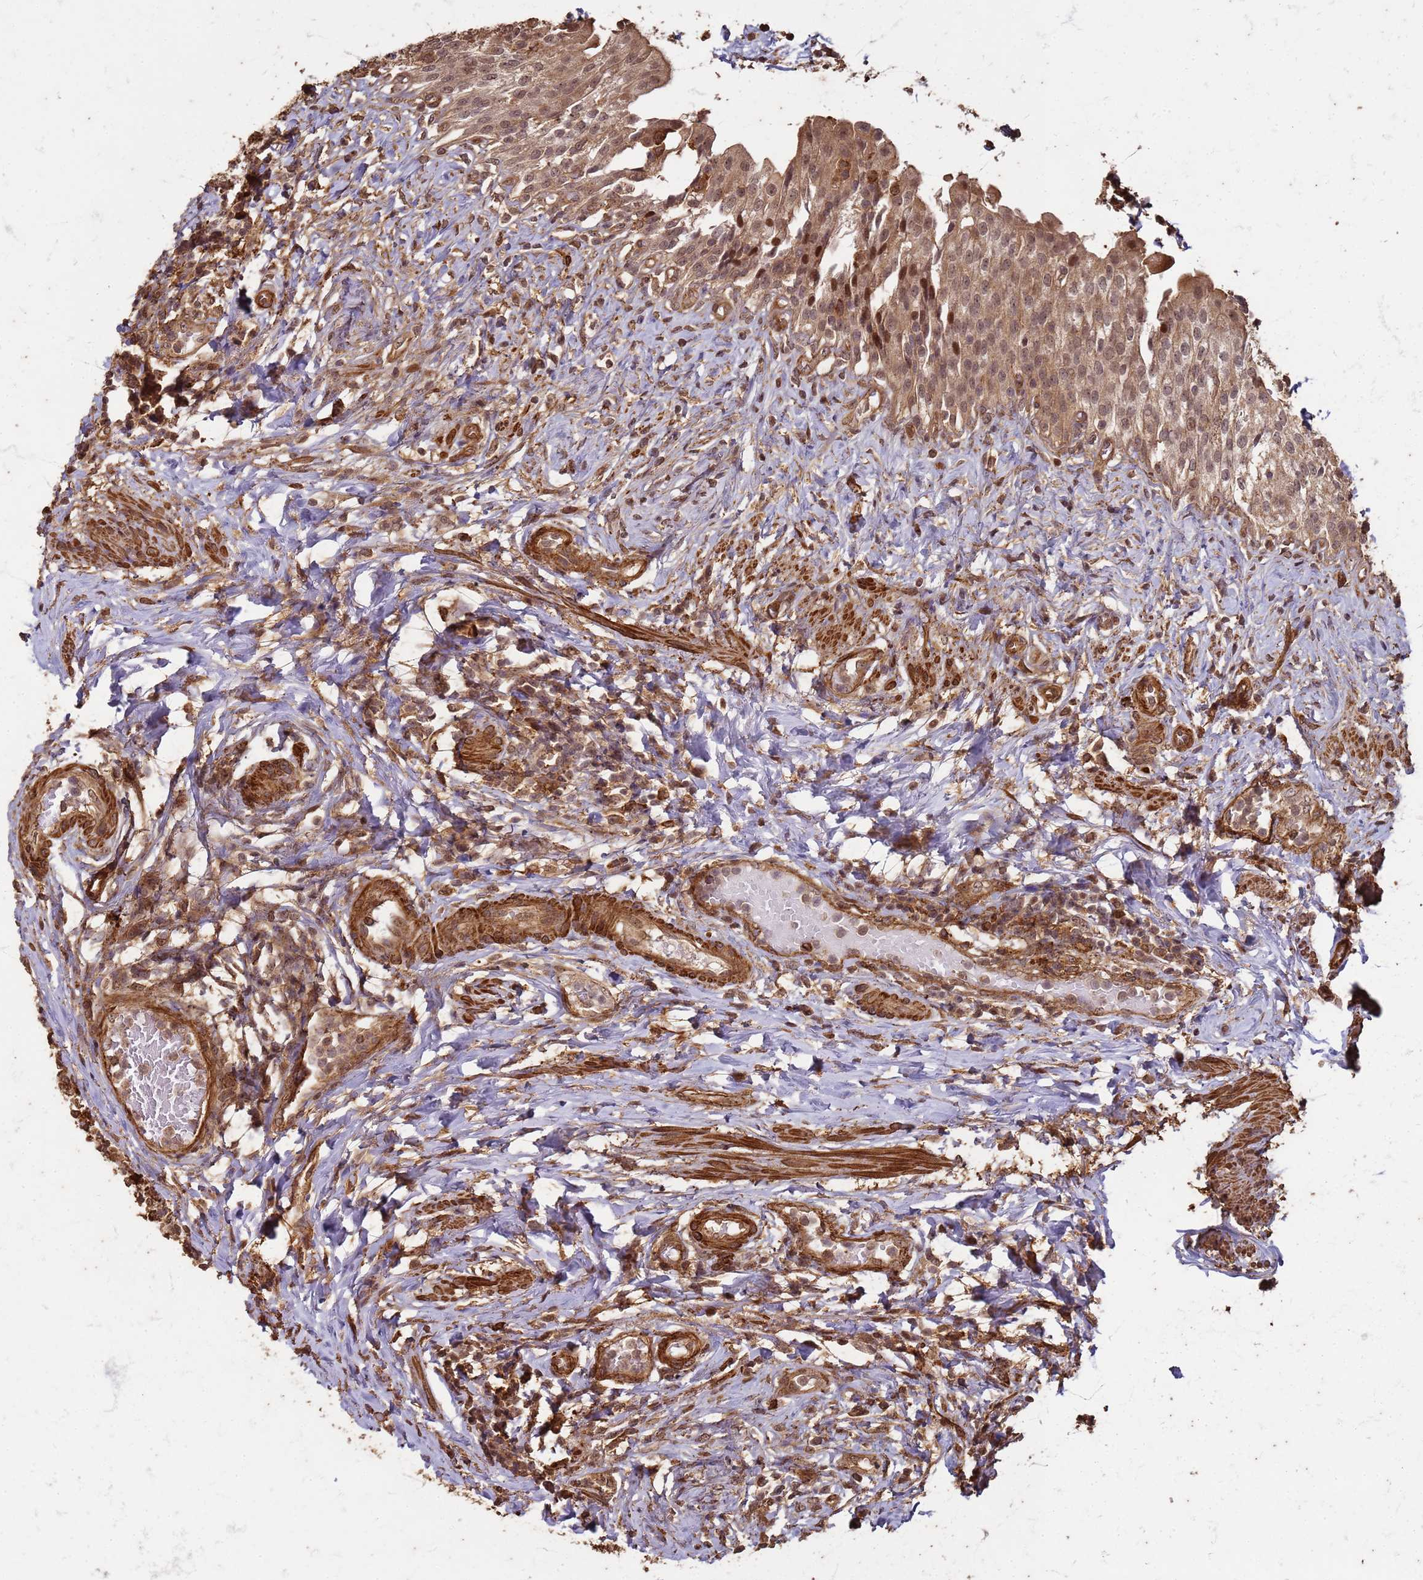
{"staining": {"intensity": "moderate", "quantity": ">75%", "location": "cytoplasmic/membranous,nuclear"}, "tissue": "urinary bladder", "cell_type": "Urothelial cells", "image_type": "normal", "snomed": [{"axis": "morphology", "description": "Normal tissue, NOS"}, {"axis": "morphology", "description": "Inflammation, NOS"}, {"axis": "topography", "description": "Urinary bladder"}], "caption": "Urinary bladder stained with a protein marker shows moderate staining in urothelial cells.", "gene": "KIF26A", "patient": {"sex": "male", "age": 64}}